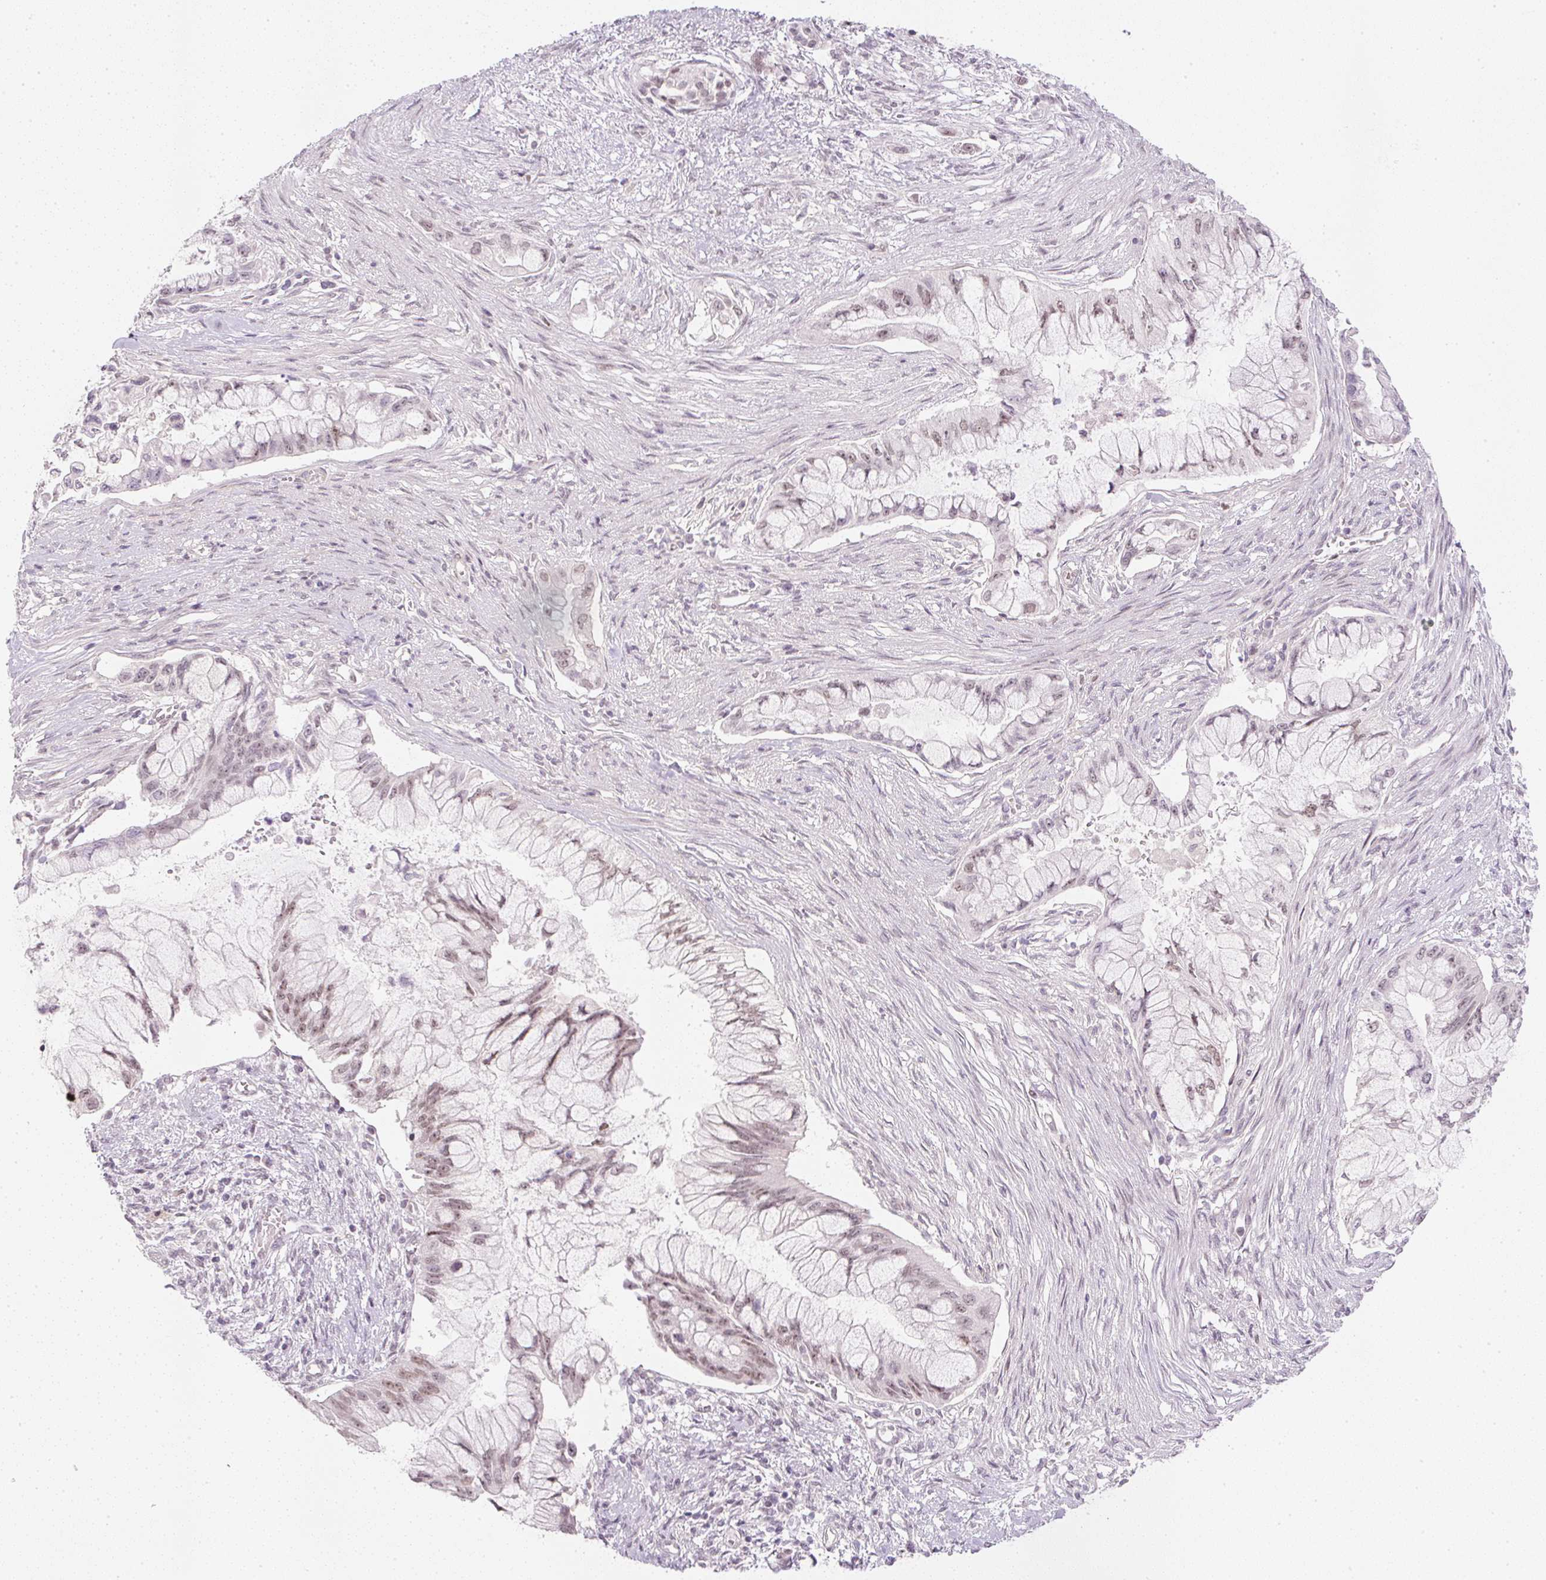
{"staining": {"intensity": "weak", "quantity": ">75%", "location": "nuclear"}, "tissue": "pancreatic cancer", "cell_type": "Tumor cells", "image_type": "cancer", "snomed": [{"axis": "morphology", "description": "Adenocarcinoma, NOS"}, {"axis": "topography", "description": "Pancreas"}], "caption": "IHC staining of pancreatic cancer, which exhibits low levels of weak nuclear expression in about >75% of tumor cells indicating weak nuclear protein positivity. The staining was performed using DAB (3,3'-diaminobenzidine) (brown) for protein detection and nuclei were counterstained in hematoxylin (blue).", "gene": "DPPA4", "patient": {"sex": "male", "age": 48}}